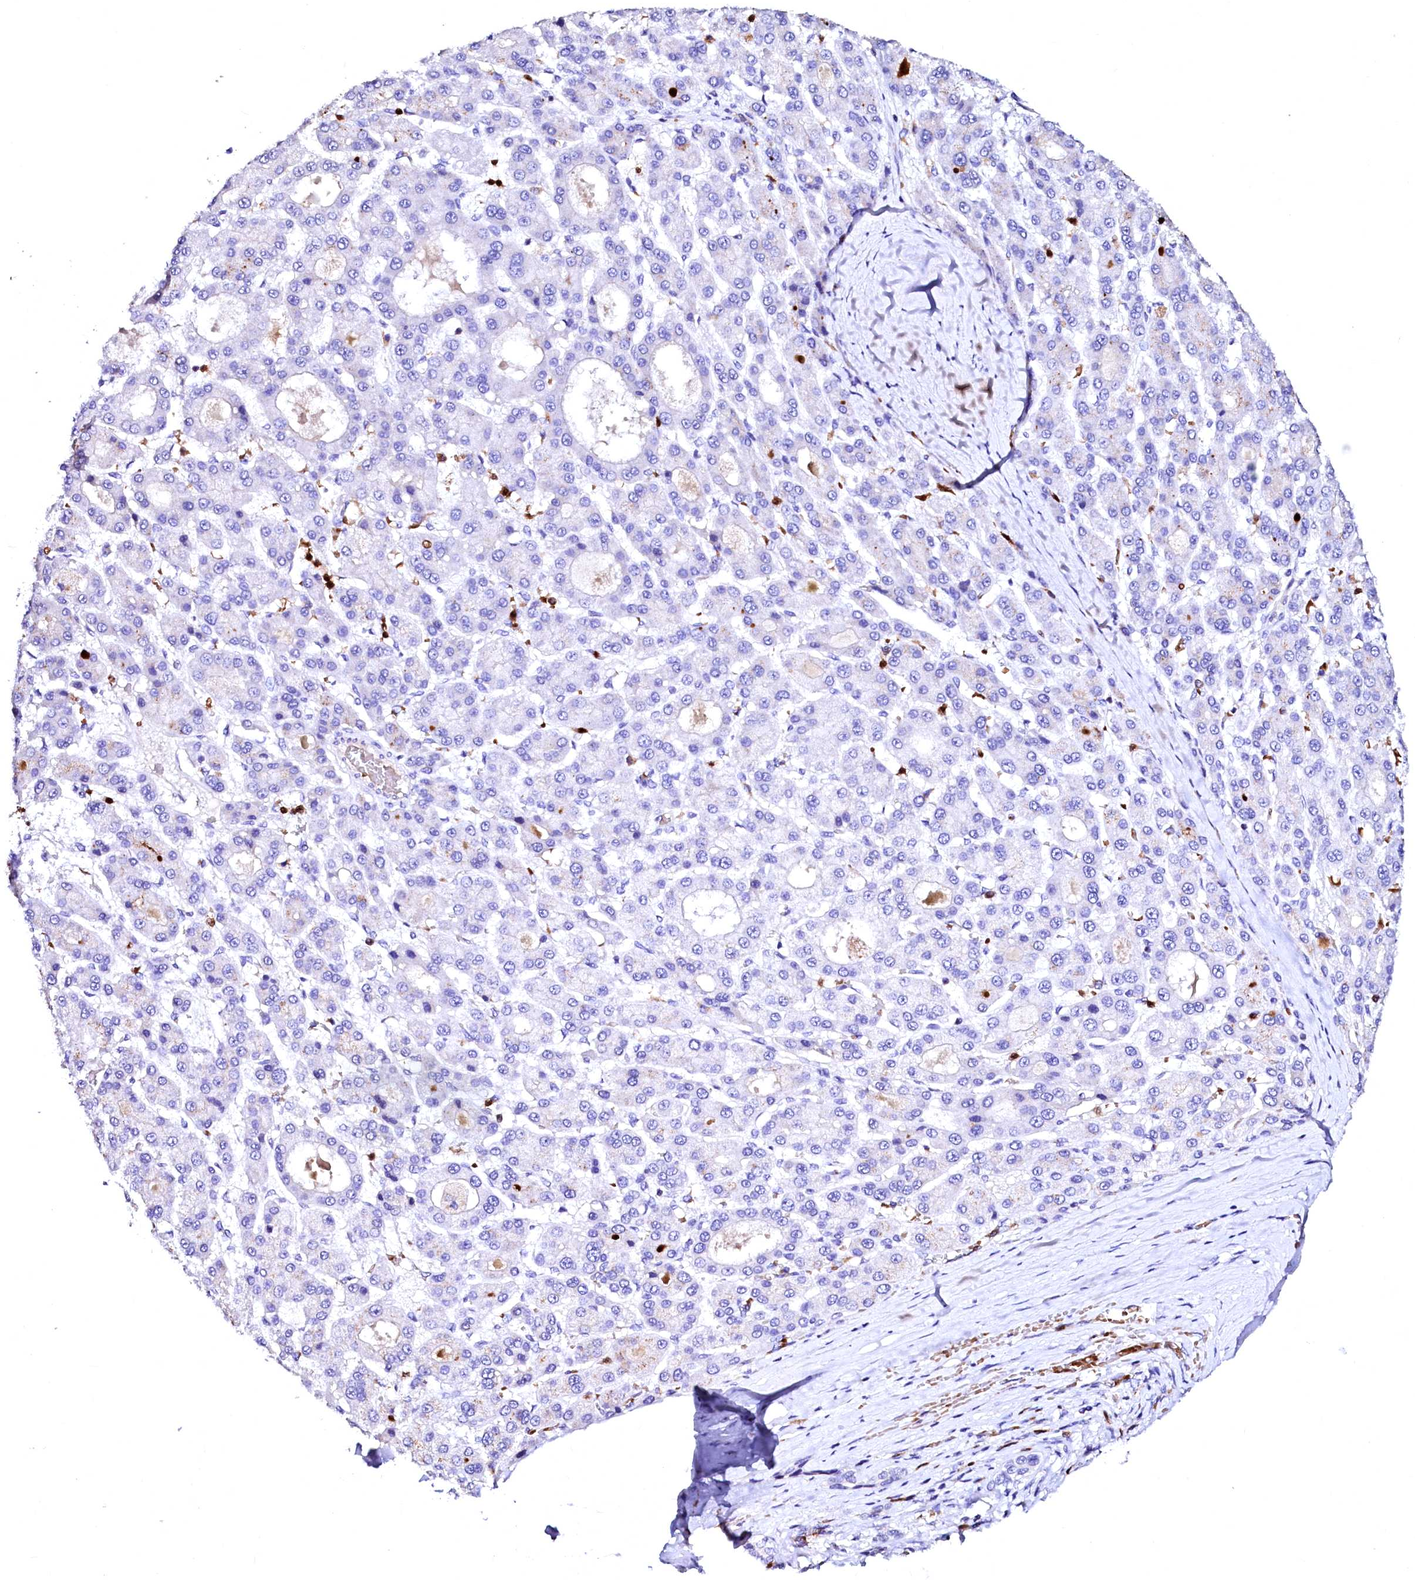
{"staining": {"intensity": "negative", "quantity": "none", "location": "none"}, "tissue": "liver cancer", "cell_type": "Tumor cells", "image_type": "cancer", "snomed": [{"axis": "morphology", "description": "Carcinoma, Hepatocellular, NOS"}, {"axis": "topography", "description": "Liver"}], "caption": "There is no significant staining in tumor cells of hepatocellular carcinoma (liver).", "gene": "RAB27A", "patient": {"sex": "male", "age": 70}}